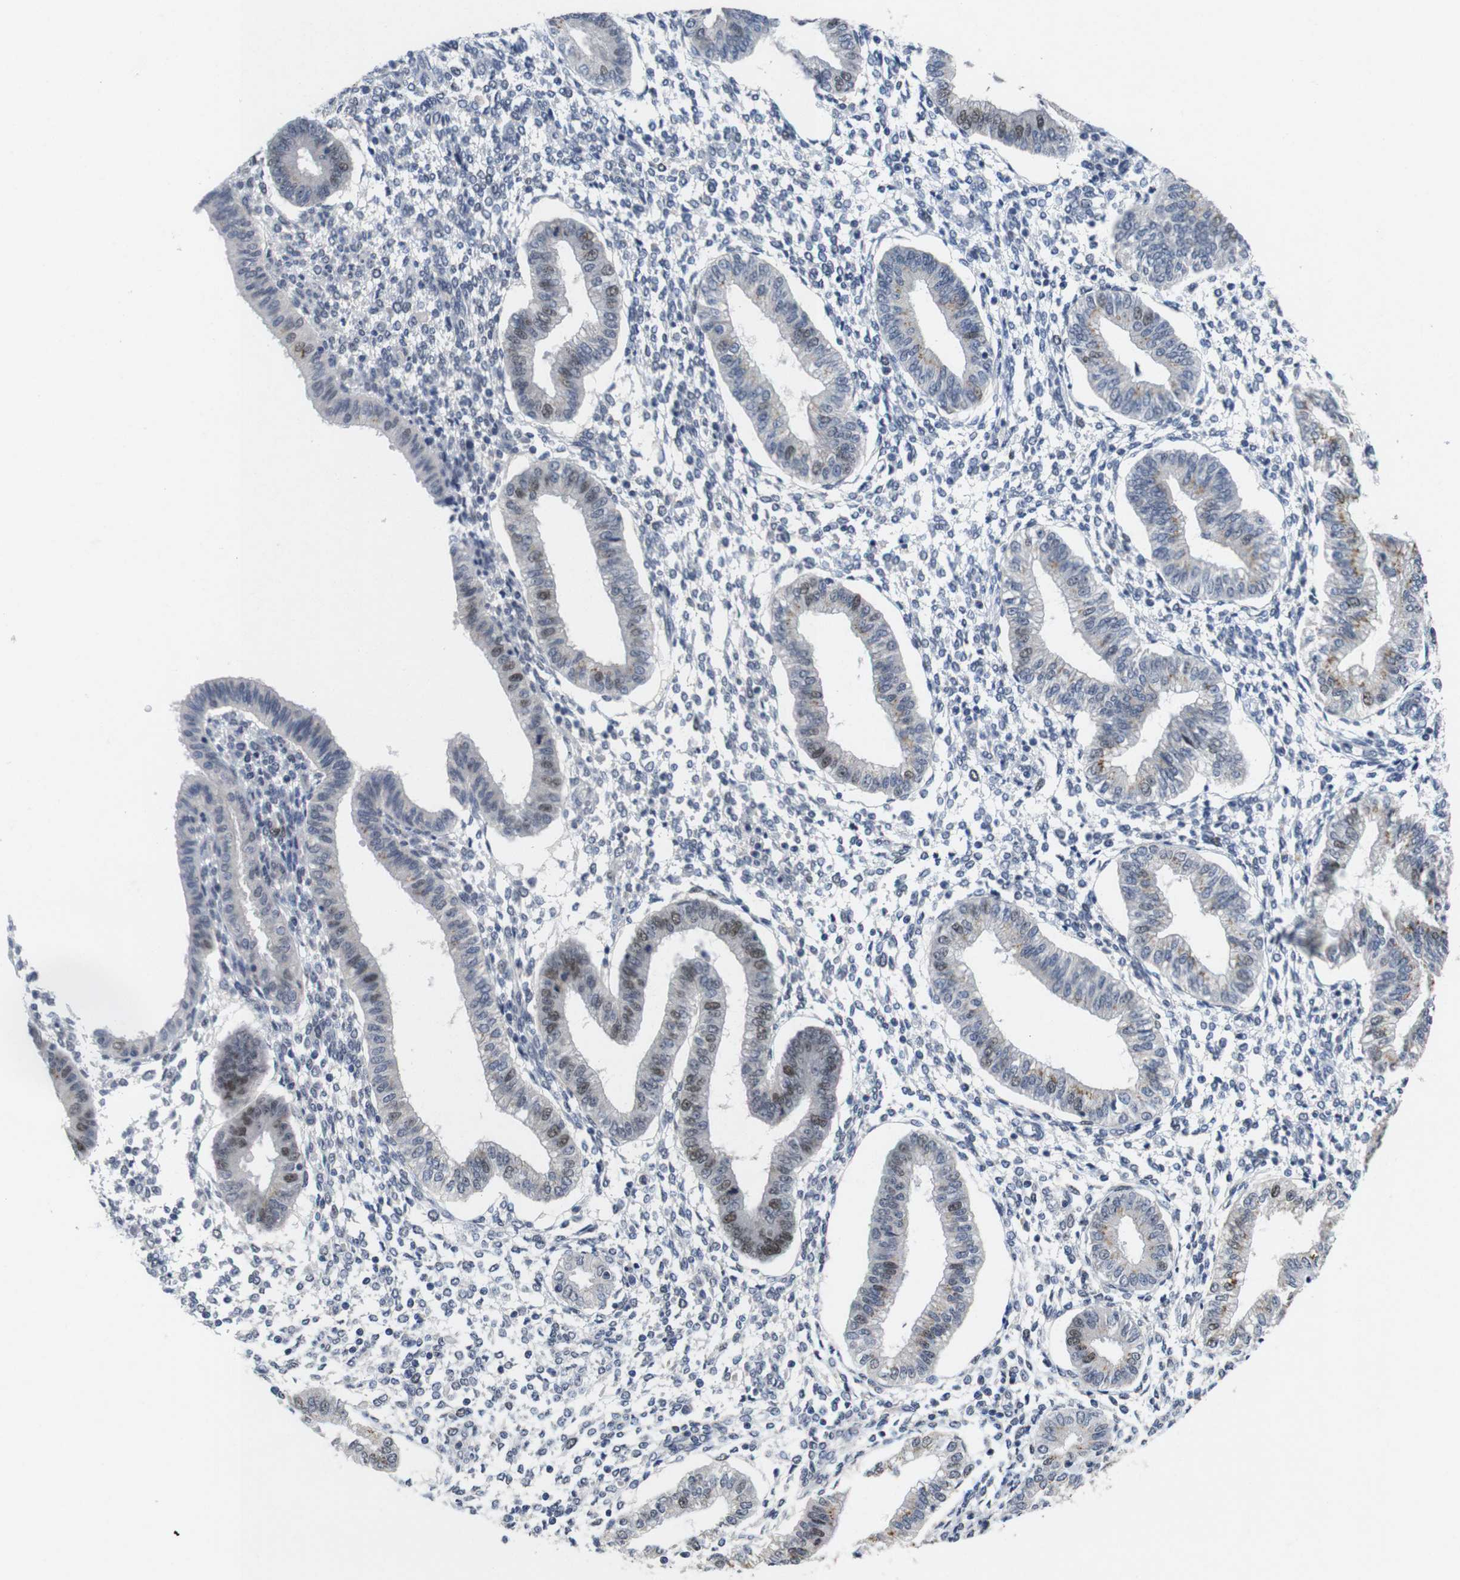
{"staining": {"intensity": "negative", "quantity": "none", "location": "none"}, "tissue": "endometrium", "cell_type": "Cells in endometrial stroma", "image_type": "normal", "snomed": [{"axis": "morphology", "description": "Normal tissue, NOS"}, {"axis": "topography", "description": "Endometrium"}], "caption": "Cells in endometrial stroma are negative for protein expression in normal human endometrium. (DAB (3,3'-diaminobenzidine) immunohistochemistry with hematoxylin counter stain).", "gene": "SKP2", "patient": {"sex": "female", "age": 50}}